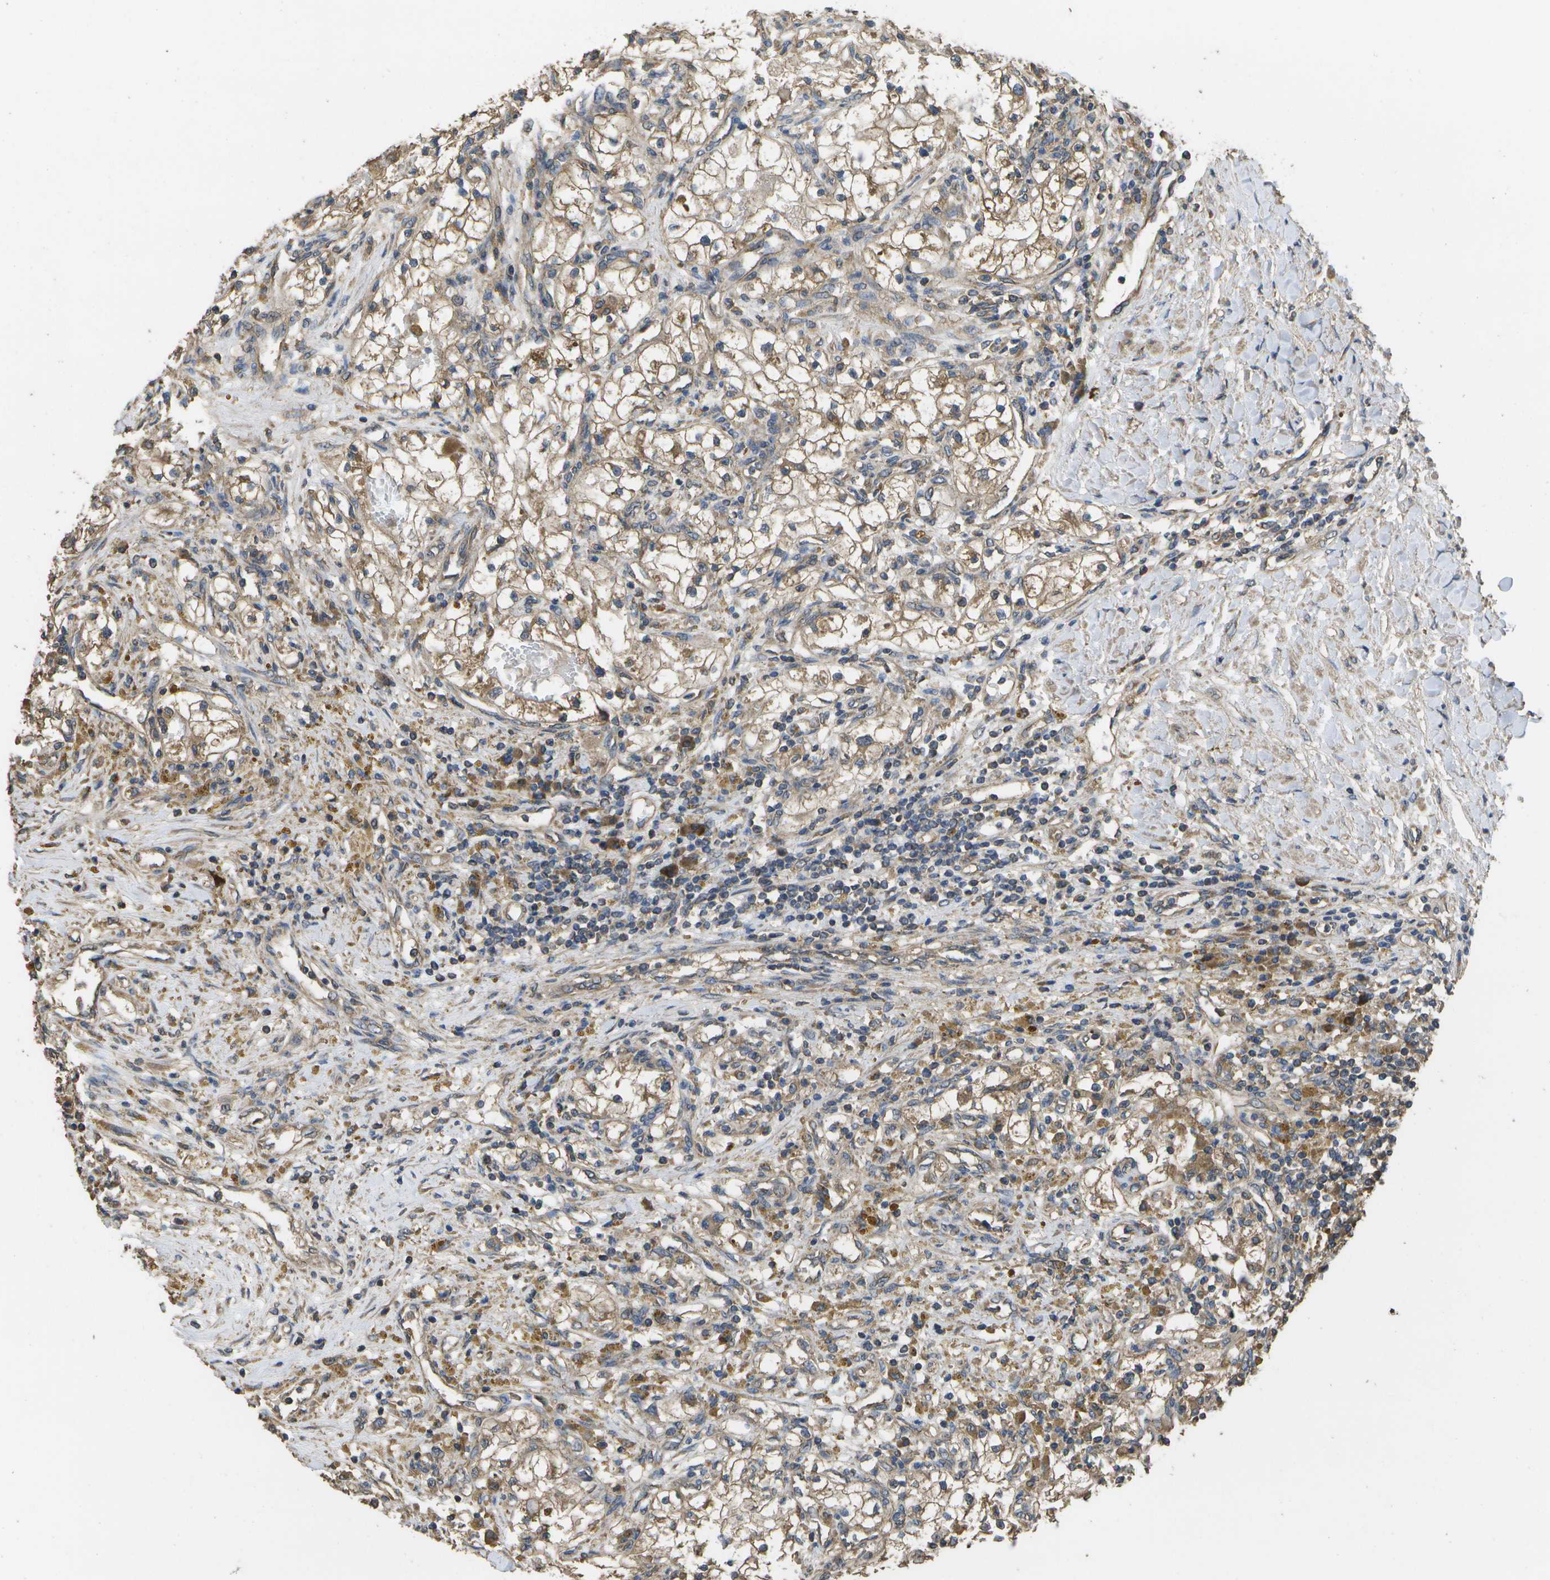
{"staining": {"intensity": "moderate", "quantity": ">75%", "location": "cytoplasmic/membranous"}, "tissue": "renal cancer", "cell_type": "Tumor cells", "image_type": "cancer", "snomed": [{"axis": "morphology", "description": "Adenocarcinoma, NOS"}, {"axis": "topography", "description": "Kidney"}], "caption": "Human adenocarcinoma (renal) stained for a protein (brown) shows moderate cytoplasmic/membranous positive positivity in approximately >75% of tumor cells.", "gene": "SACS", "patient": {"sex": "male", "age": 68}}